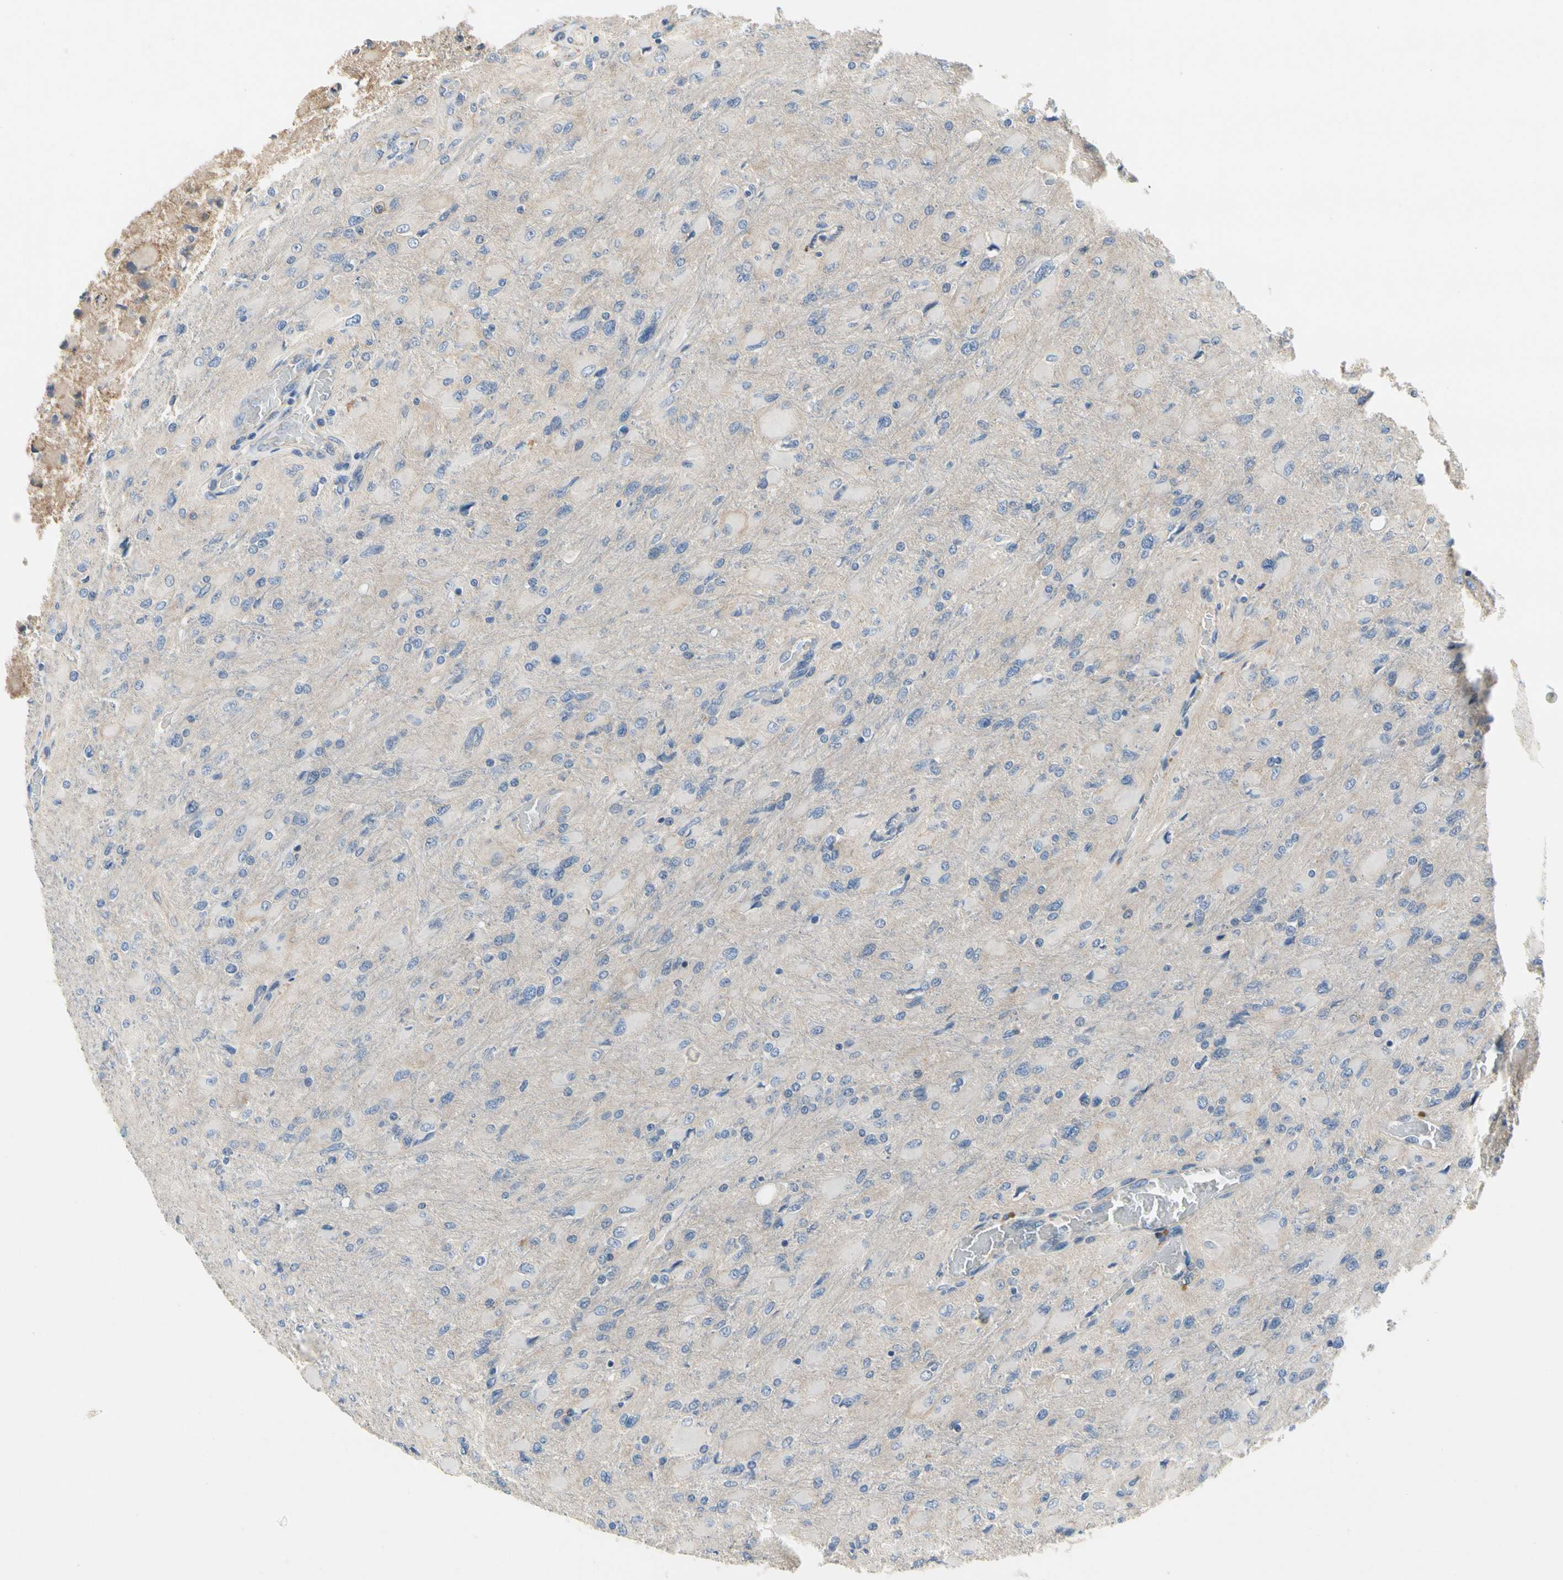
{"staining": {"intensity": "negative", "quantity": "none", "location": "none"}, "tissue": "glioma", "cell_type": "Tumor cells", "image_type": "cancer", "snomed": [{"axis": "morphology", "description": "Glioma, malignant, High grade"}, {"axis": "topography", "description": "Cerebral cortex"}], "caption": "Immunohistochemistry micrograph of neoplastic tissue: human glioma stained with DAB displays no significant protein positivity in tumor cells. (DAB (3,3'-diaminobenzidine) immunohistochemistry (IHC) visualized using brightfield microscopy, high magnification).", "gene": "LGR6", "patient": {"sex": "female", "age": 36}}